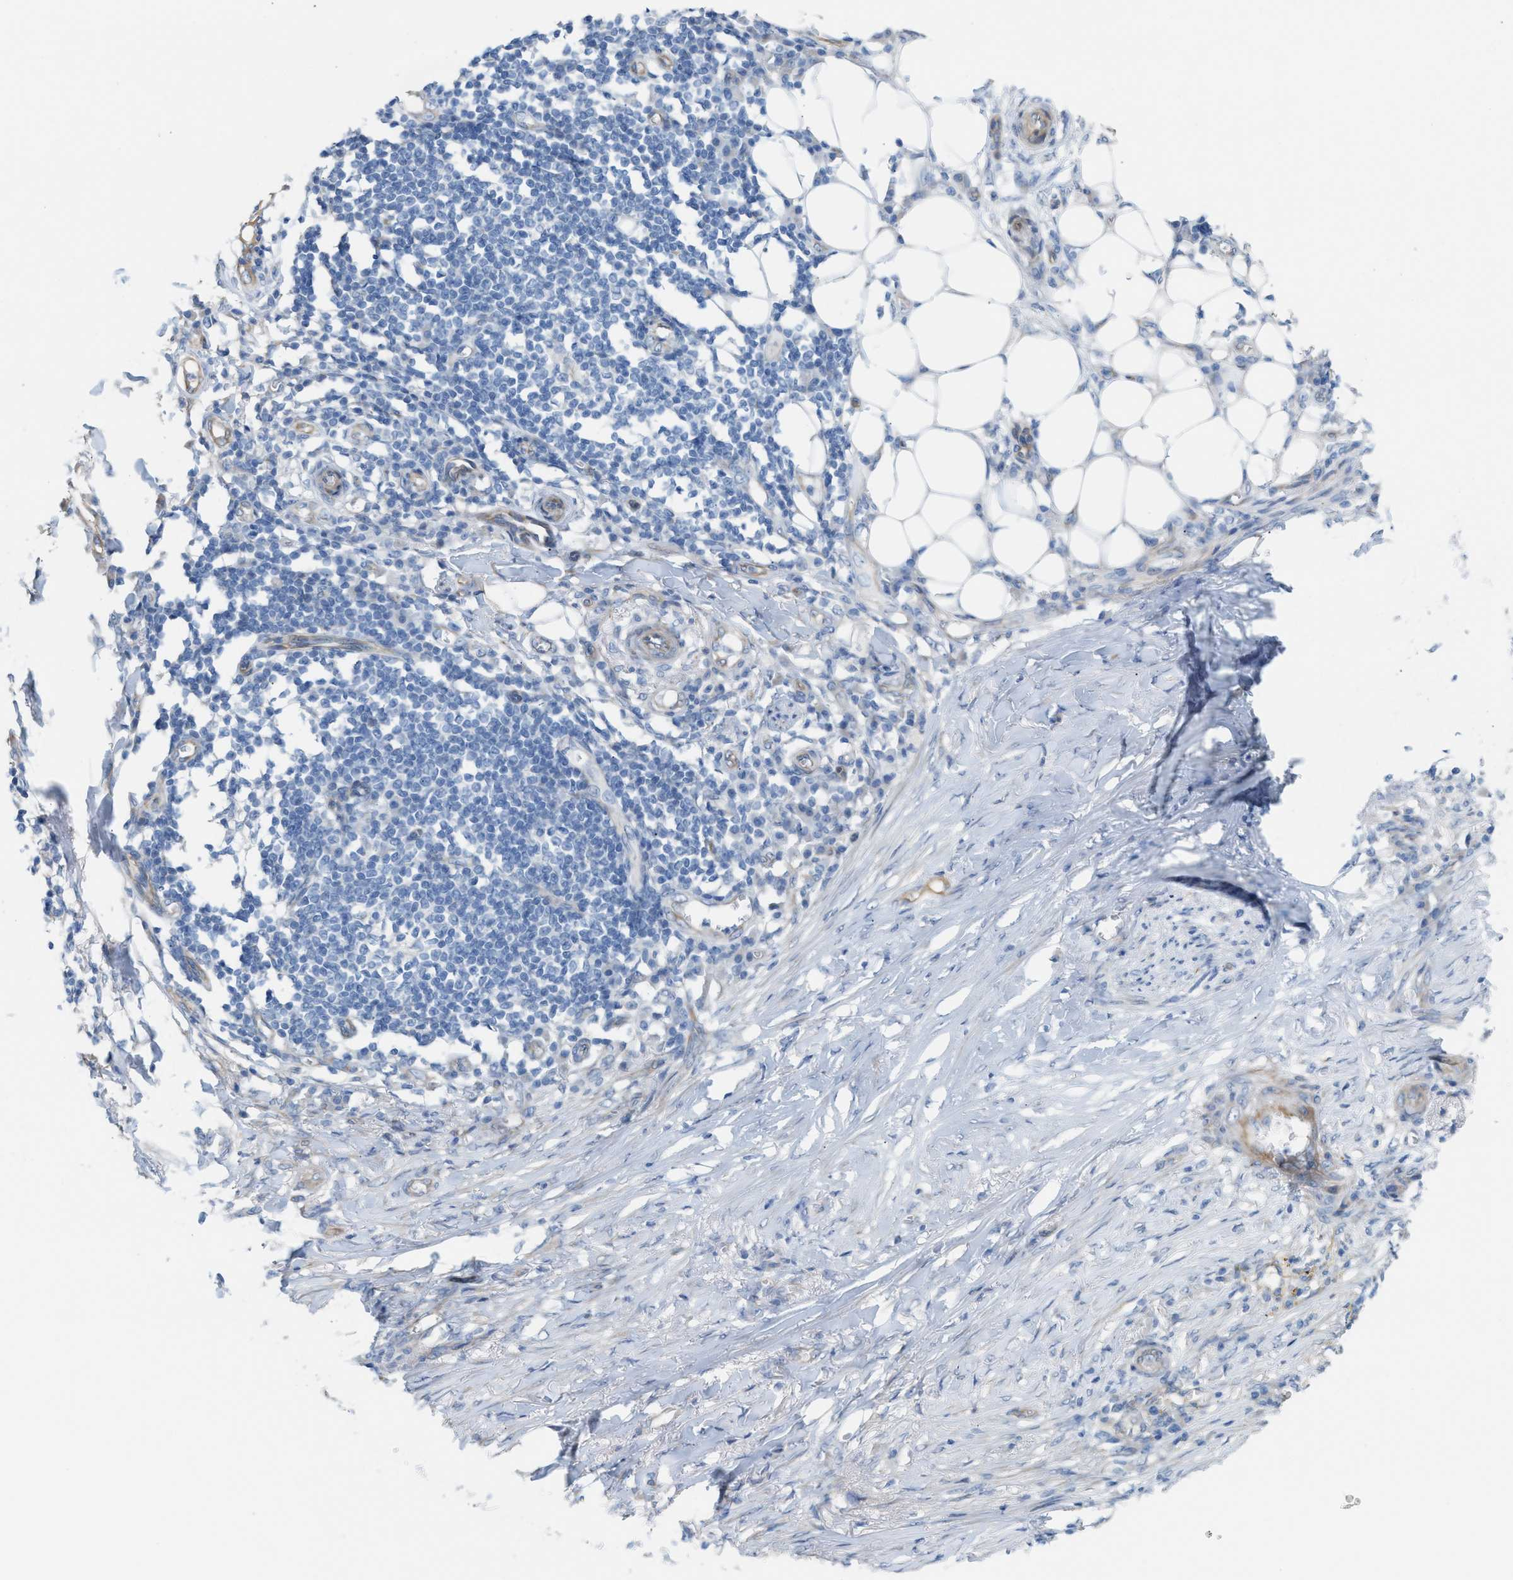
{"staining": {"intensity": "negative", "quantity": "none", "location": "none"}, "tissue": "skin cancer", "cell_type": "Tumor cells", "image_type": "cancer", "snomed": [{"axis": "morphology", "description": "Basal cell carcinoma"}, {"axis": "topography", "description": "Skin"}], "caption": "Immunohistochemical staining of human skin cancer (basal cell carcinoma) shows no significant staining in tumor cells.", "gene": "MPP3", "patient": {"sex": "male", "age": 85}}